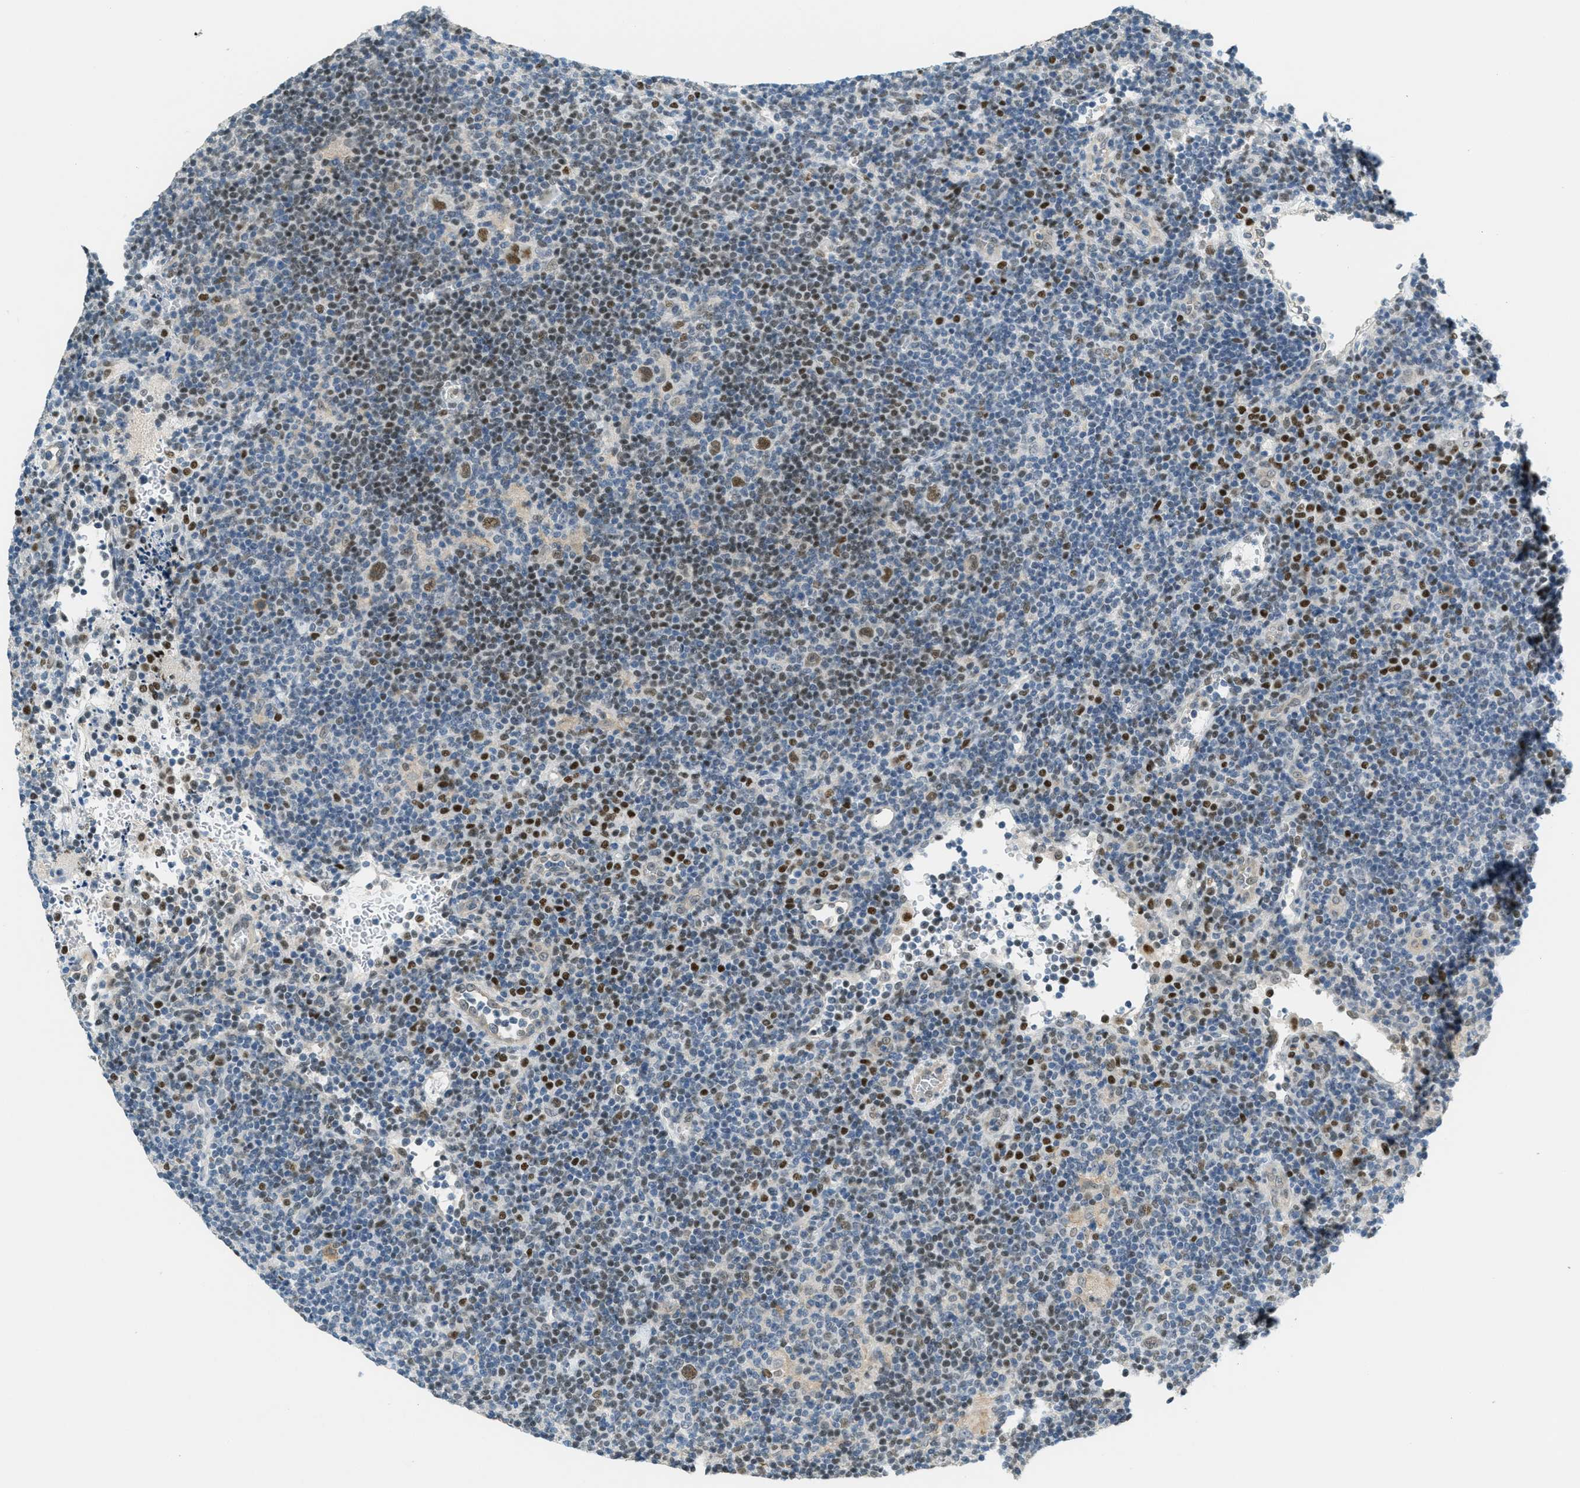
{"staining": {"intensity": "moderate", "quantity": ">75%", "location": "nuclear"}, "tissue": "lymphoma", "cell_type": "Tumor cells", "image_type": "cancer", "snomed": [{"axis": "morphology", "description": "Hodgkin's disease, NOS"}, {"axis": "topography", "description": "Lymph node"}], "caption": "Immunohistochemical staining of human lymphoma reveals moderate nuclear protein expression in about >75% of tumor cells.", "gene": "TCF3", "patient": {"sex": "female", "age": 57}}